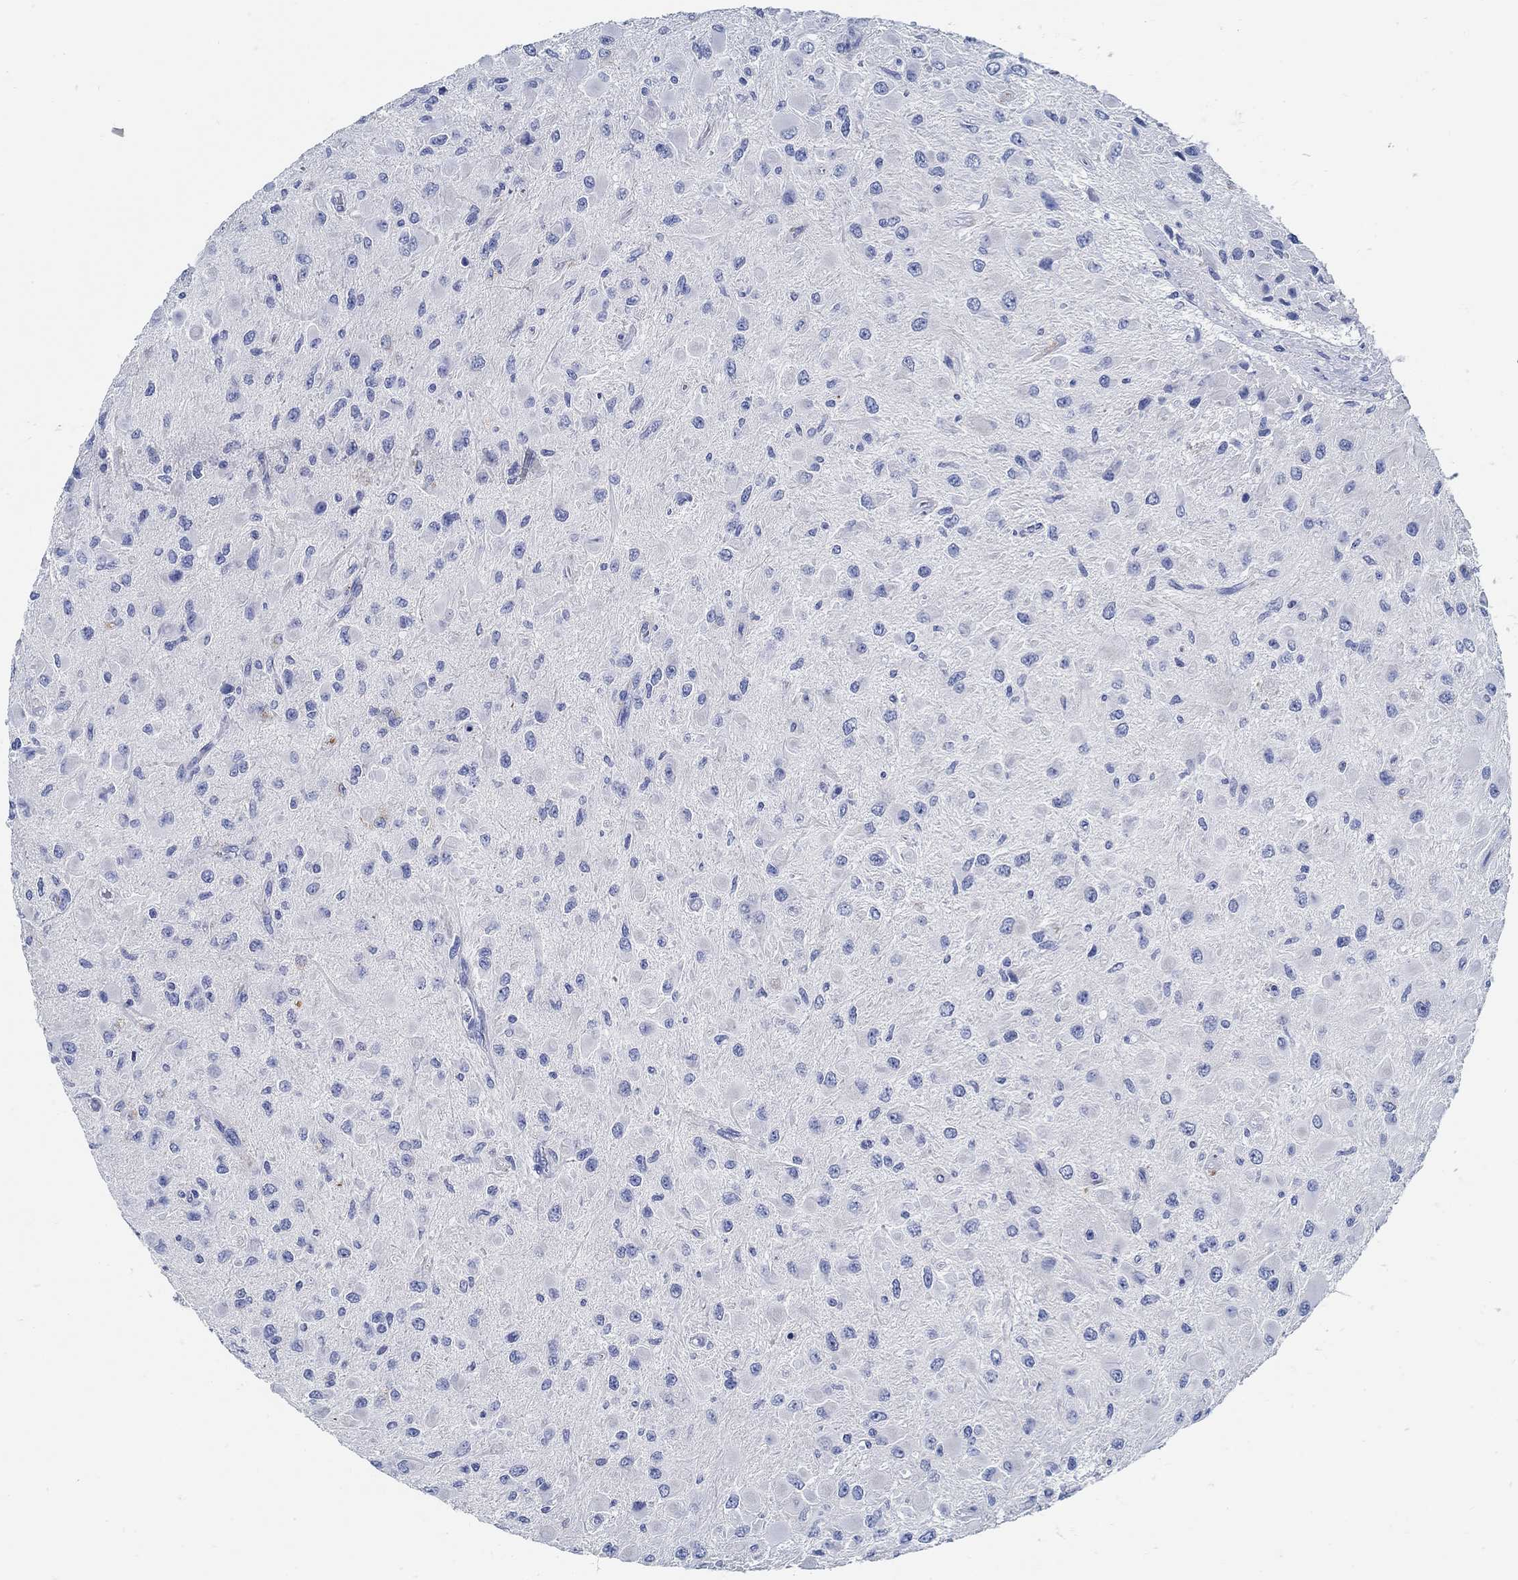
{"staining": {"intensity": "moderate", "quantity": "<25%", "location": "cytoplasmic/membranous"}, "tissue": "glioma", "cell_type": "Tumor cells", "image_type": "cancer", "snomed": [{"axis": "morphology", "description": "Glioma, malignant, High grade"}, {"axis": "topography", "description": "Cerebral cortex"}], "caption": "Tumor cells demonstrate low levels of moderate cytoplasmic/membranous staining in about <25% of cells in glioma.", "gene": "SLC45A1", "patient": {"sex": "male", "age": 35}}